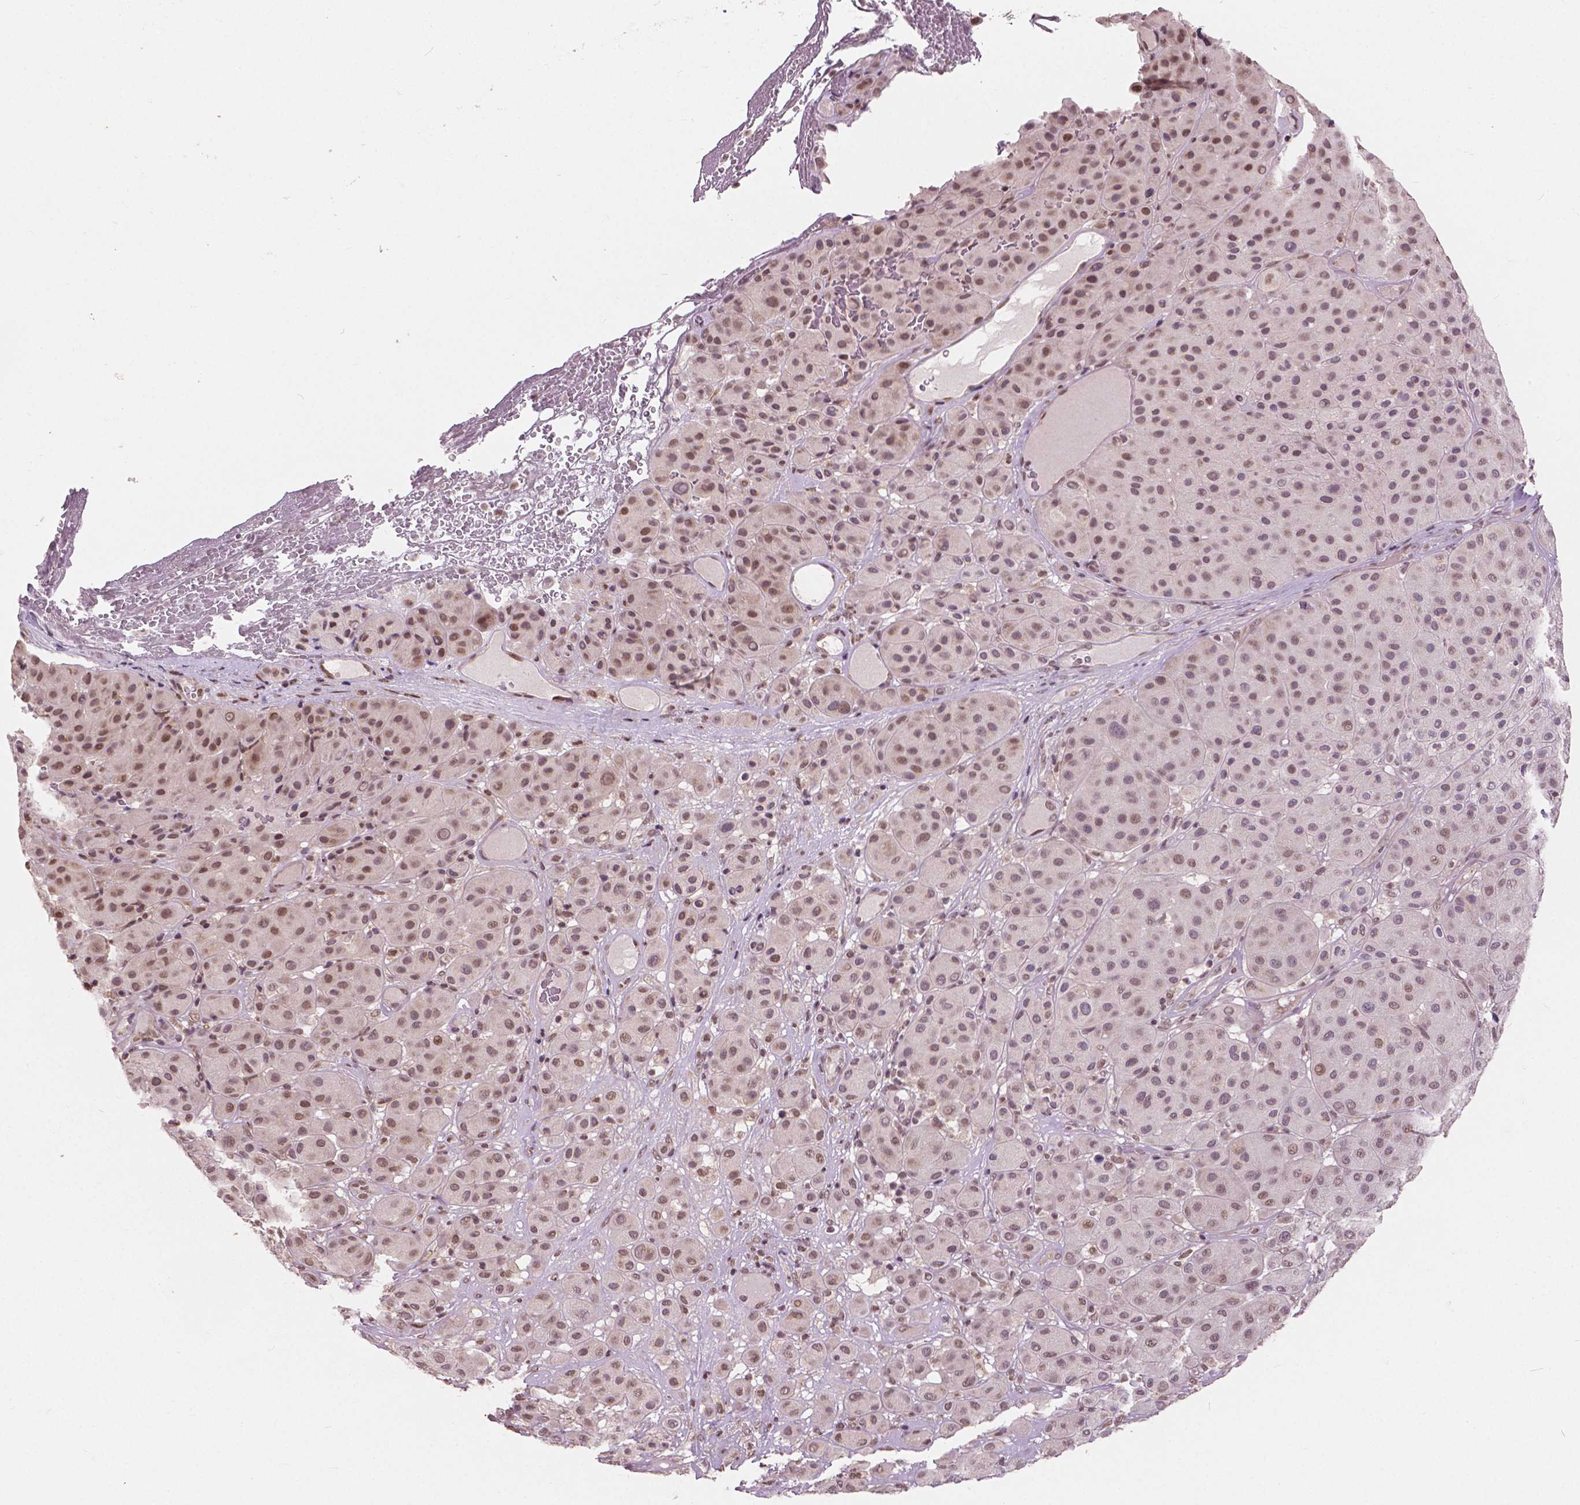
{"staining": {"intensity": "moderate", "quantity": ">75%", "location": "nuclear"}, "tissue": "melanoma", "cell_type": "Tumor cells", "image_type": "cancer", "snomed": [{"axis": "morphology", "description": "Malignant melanoma, Metastatic site"}, {"axis": "topography", "description": "Smooth muscle"}], "caption": "This histopathology image reveals IHC staining of human malignant melanoma (metastatic site), with medium moderate nuclear staining in approximately >75% of tumor cells.", "gene": "HOXA10", "patient": {"sex": "male", "age": 41}}